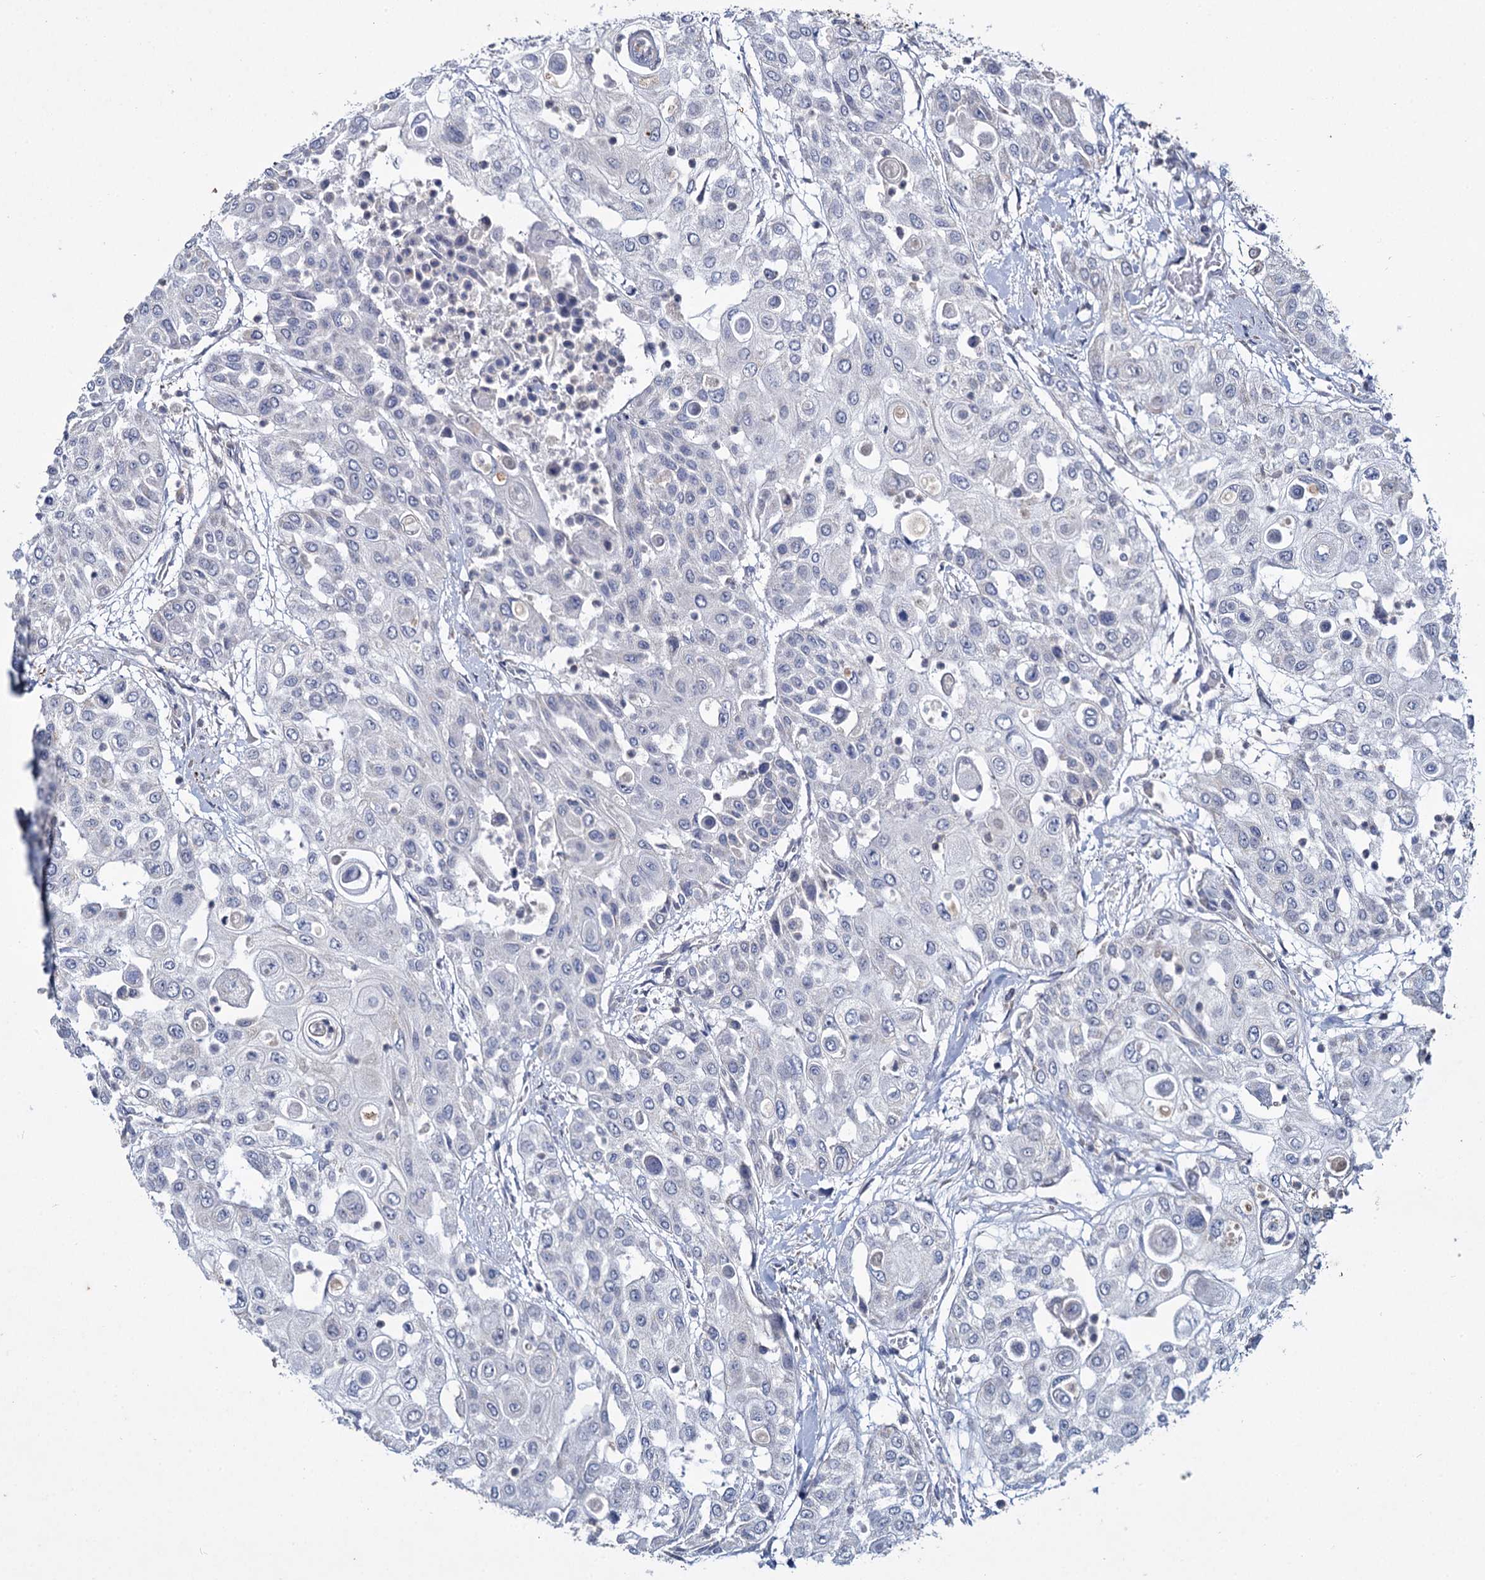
{"staining": {"intensity": "negative", "quantity": "none", "location": "none"}, "tissue": "urothelial cancer", "cell_type": "Tumor cells", "image_type": "cancer", "snomed": [{"axis": "morphology", "description": "Urothelial carcinoma, High grade"}, {"axis": "topography", "description": "Urinary bladder"}], "caption": "This photomicrograph is of urothelial cancer stained with immunohistochemistry to label a protein in brown with the nuclei are counter-stained blue. There is no positivity in tumor cells. (DAB (3,3'-diaminobenzidine) immunohistochemistry (IHC), high magnification).", "gene": "RPUSD4", "patient": {"sex": "female", "age": 79}}